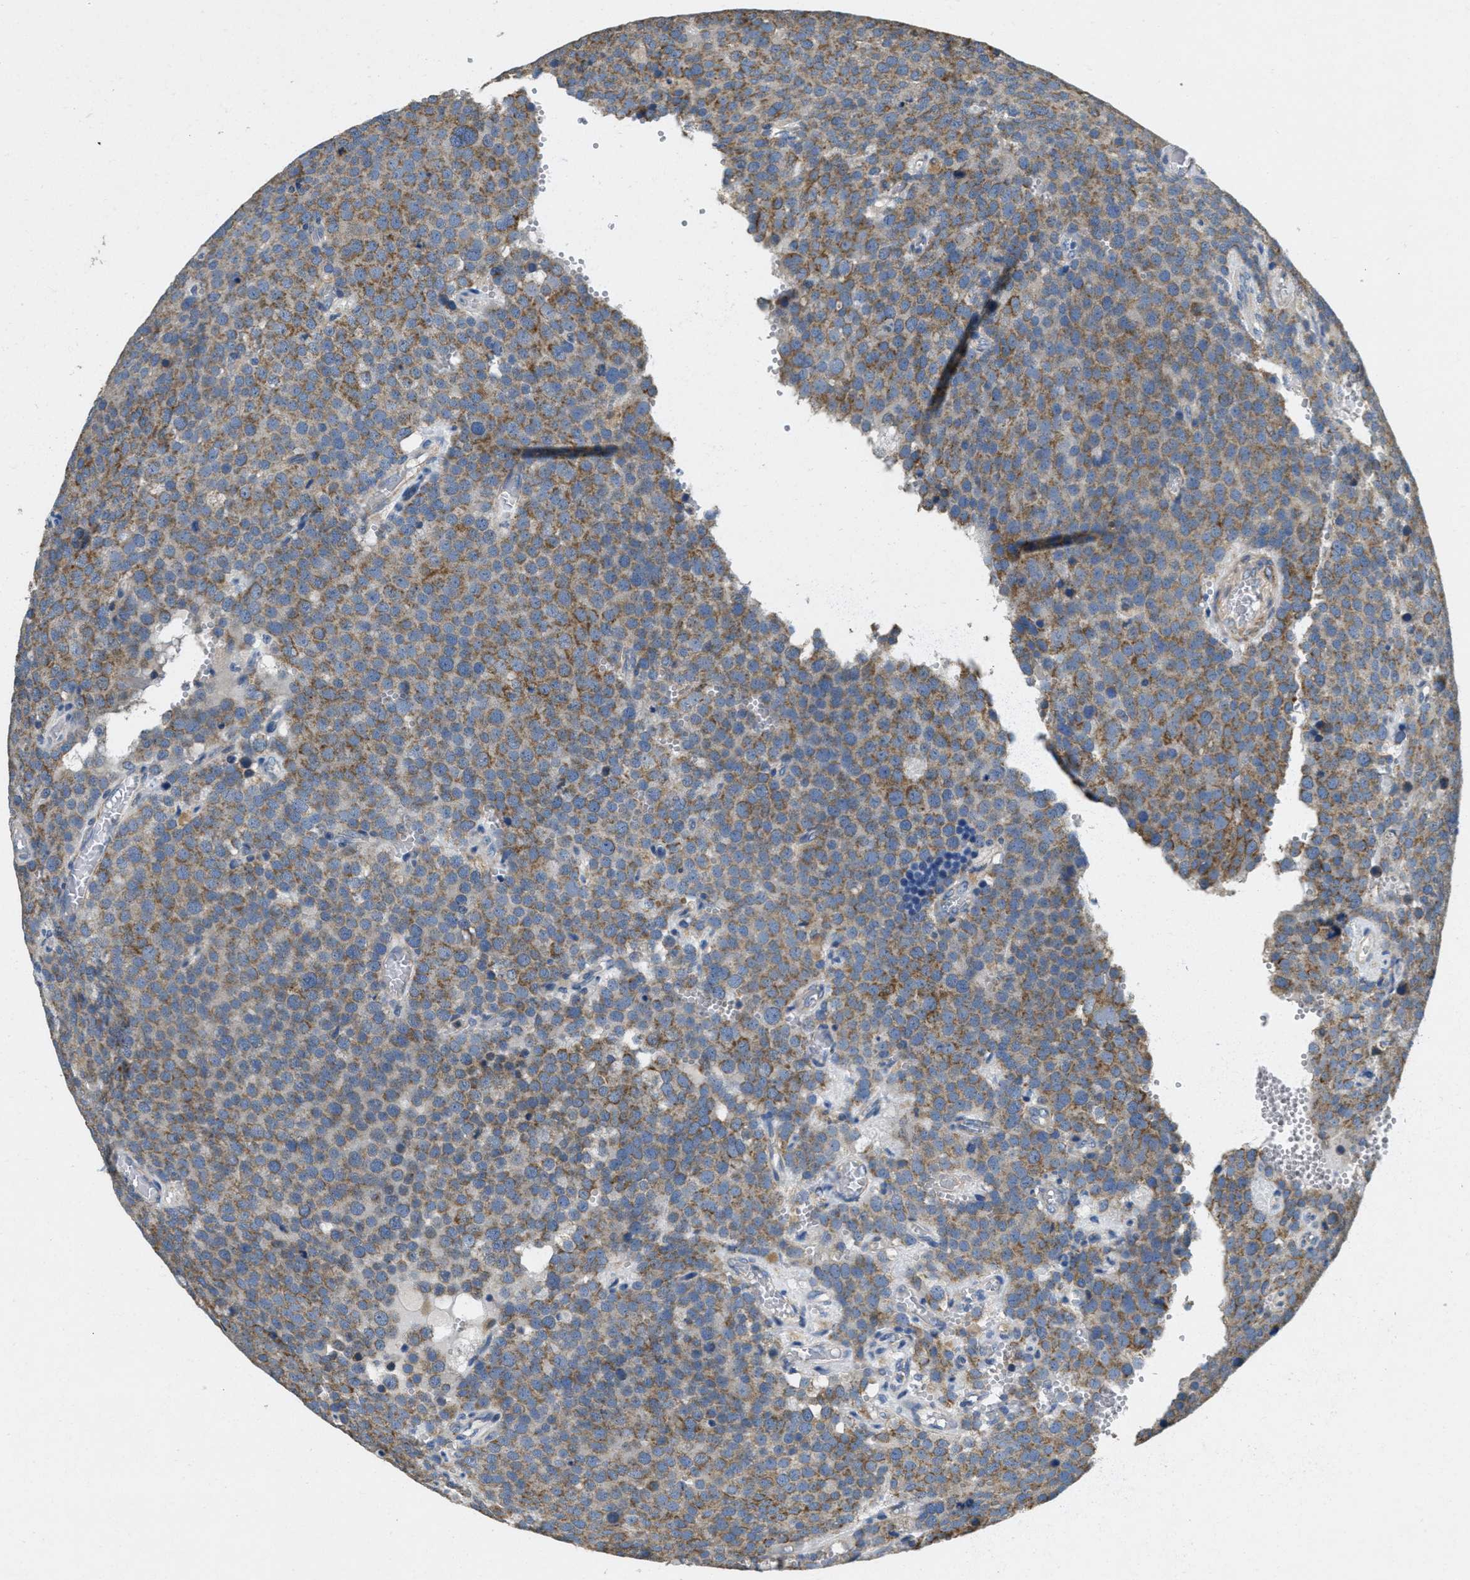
{"staining": {"intensity": "moderate", "quantity": ">75%", "location": "cytoplasmic/membranous"}, "tissue": "testis cancer", "cell_type": "Tumor cells", "image_type": "cancer", "snomed": [{"axis": "morphology", "description": "Normal tissue, NOS"}, {"axis": "morphology", "description": "Seminoma, NOS"}, {"axis": "topography", "description": "Testis"}], "caption": "Brown immunohistochemical staining in testis seminoma shows moderate cytoplasmic/membranous positivity in about >75% of tumor cells.", "gene": "TOMM70", "patient": {"sex": "male", "age": 71}}